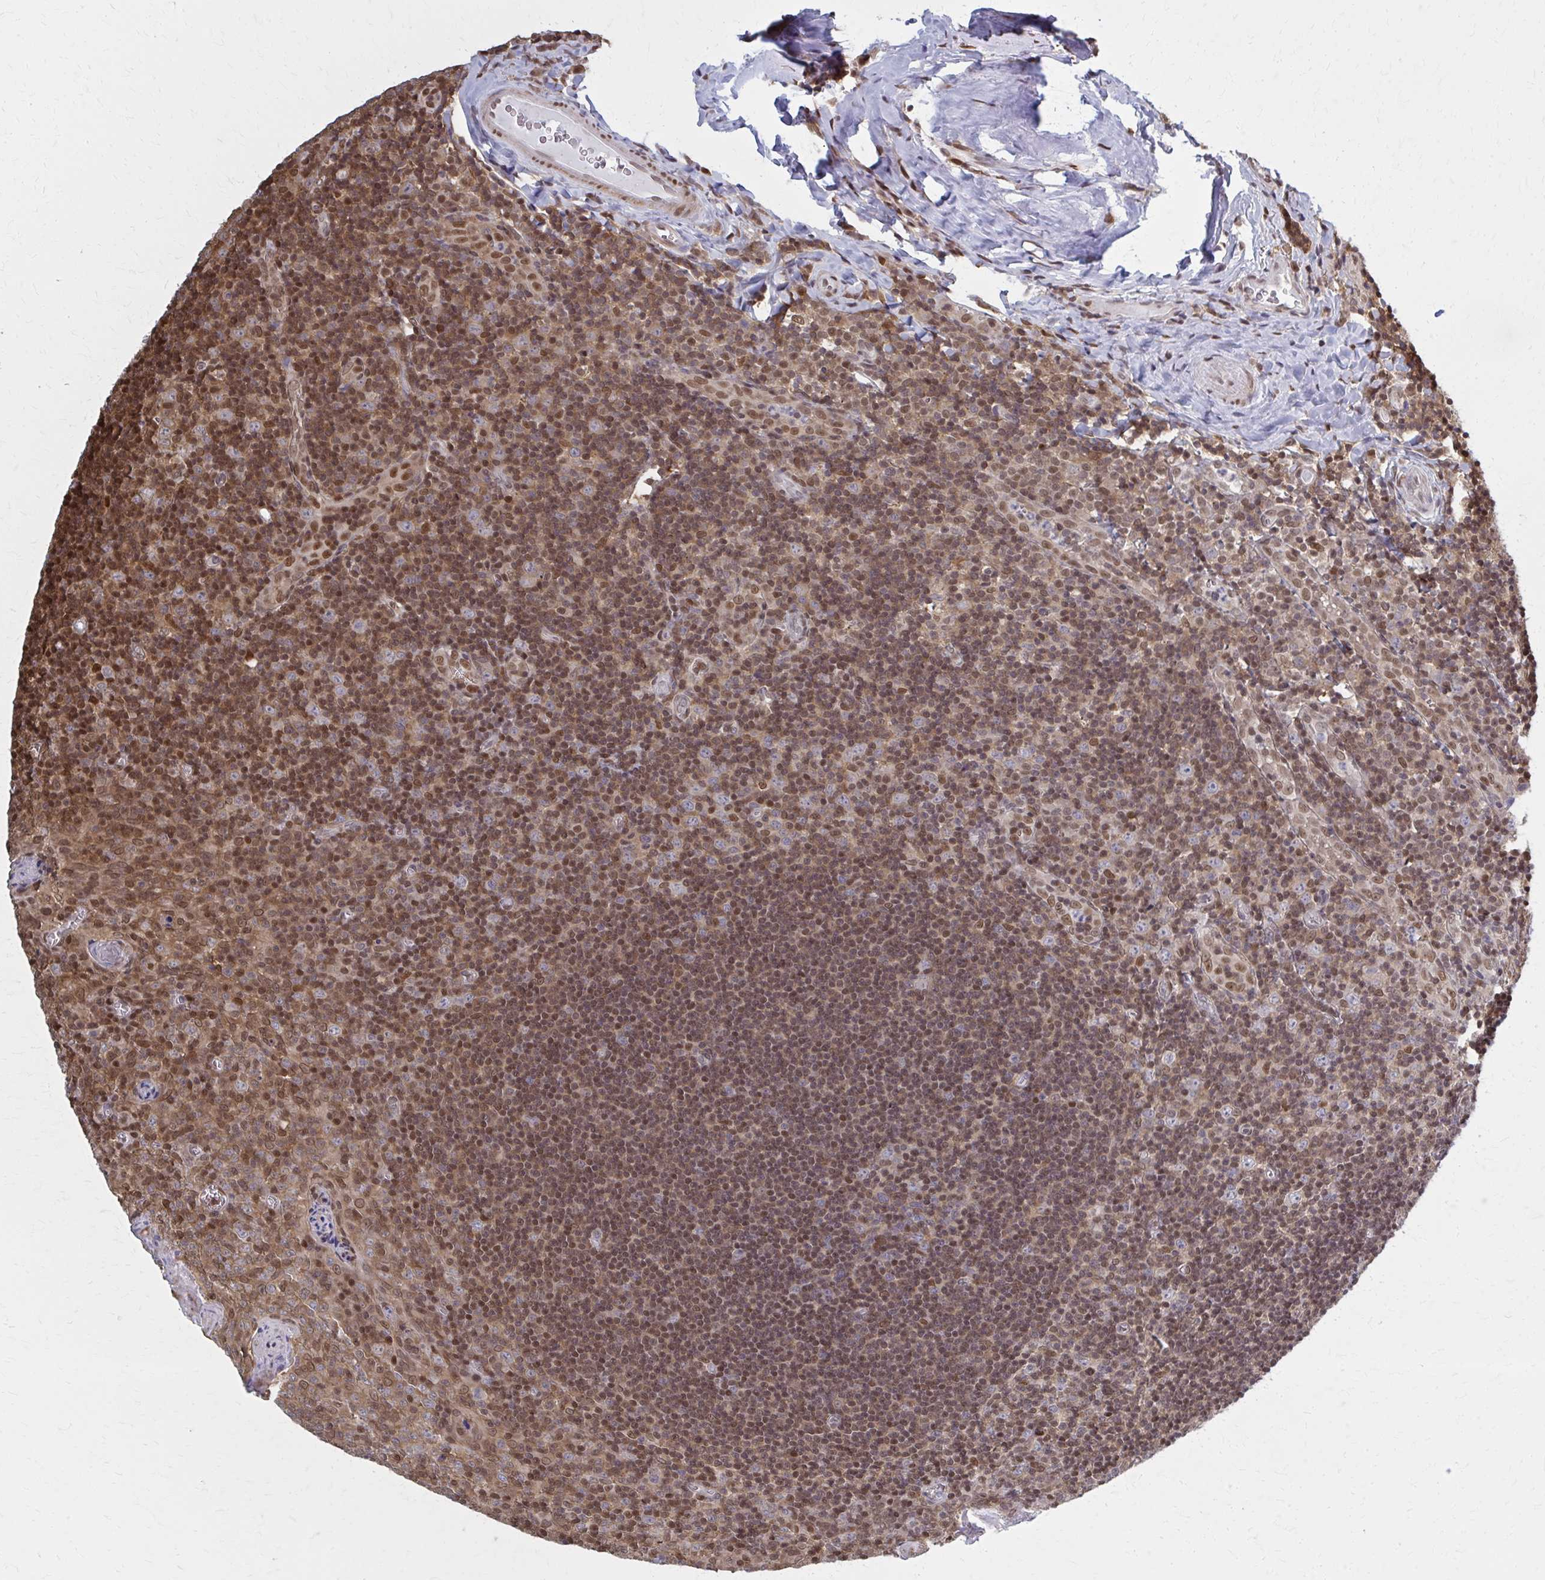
{"staining": {"intensity": "moderate", "quantity": "25%-75%", "location": "cytoplasmic/membranous,nuclear"}, "tissue": "tonsil", "cell_type": "Germinal center cells", "image_type": "normal", "snomed": [{"axis": "morphology", "description": "Normal tissue, NOS"}, {"axis": "morphology", "description": "Inflammation, NOS"}, {"axis": "topography", "description": "Tonsil"}], "caption": "A high-resolution histopathology image shows IHC staining of benign tonsil, which reveals moderate cytoplasmic/membranous,nuclear positivity in approximately 25%-75% of germinal center cells. (Stains: DAB in brown, nuclei in blue, Microscopy: brightfield microscopy at high magnification).", "gene": "MDH1", "patient": {"sex": "female", "age": 31}}